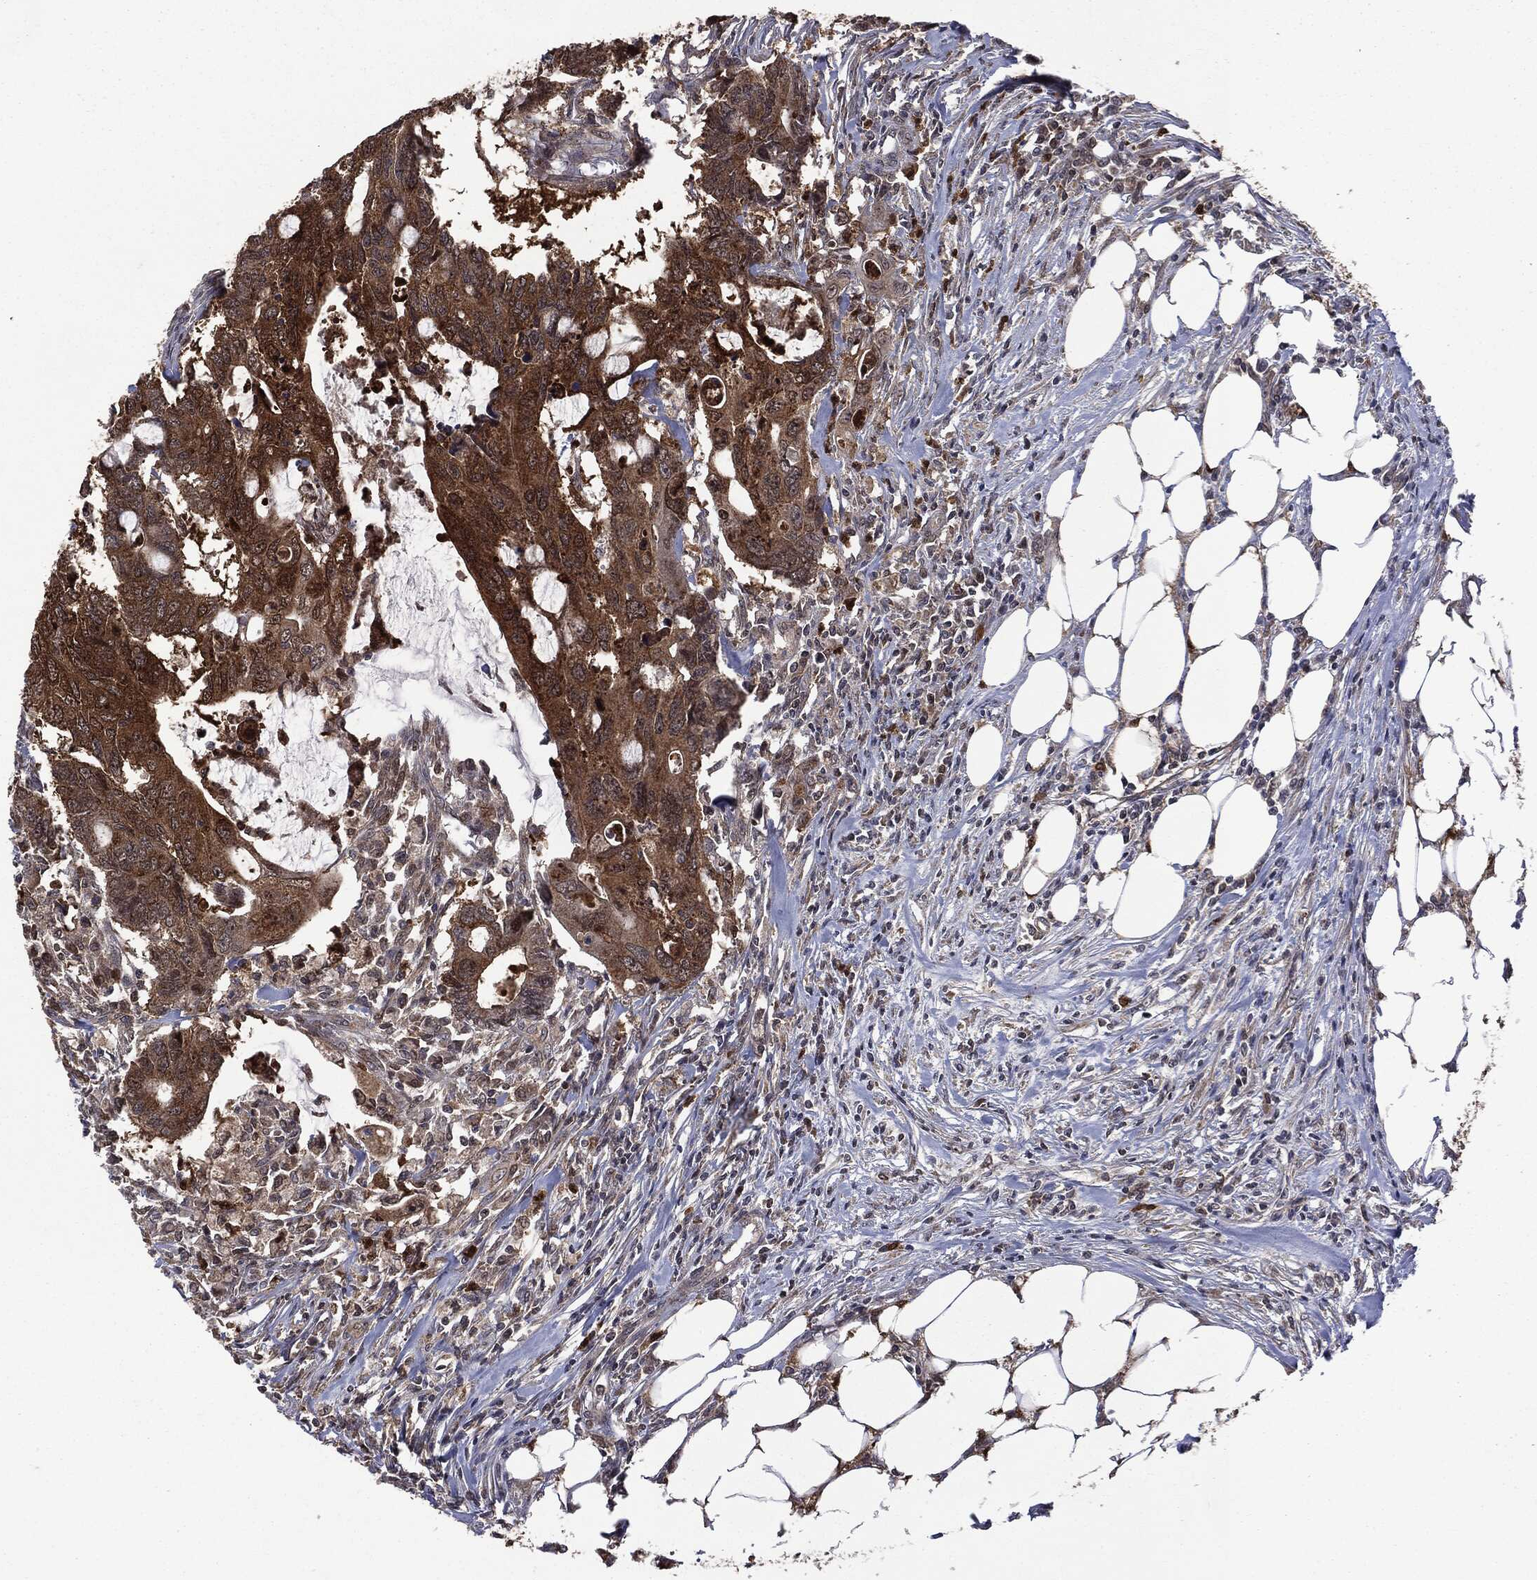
{"staining": {"intensity": "strong", "quantity": ">75%", "location": "cytoplasmic/membranous"}, "tissue": "colorectal cancer", "cell_type": "Tumor cells", "image_type": "cancer", "snomed": [{"axis": "morphology", "description": "Adenocarcinoma, NOS"}, {"axis": "topography", "description": "Colon"}], "caption": "Strong cytoplasmic/membranous expression is identified in approximately >75% of tumor cells in colorectal cancer. Immunohistochemistry (ihc) stains the protein in brown and the nuclei are stained blue.", "gene": "GPI", "patient": {"sex": "male", "age": 71}}